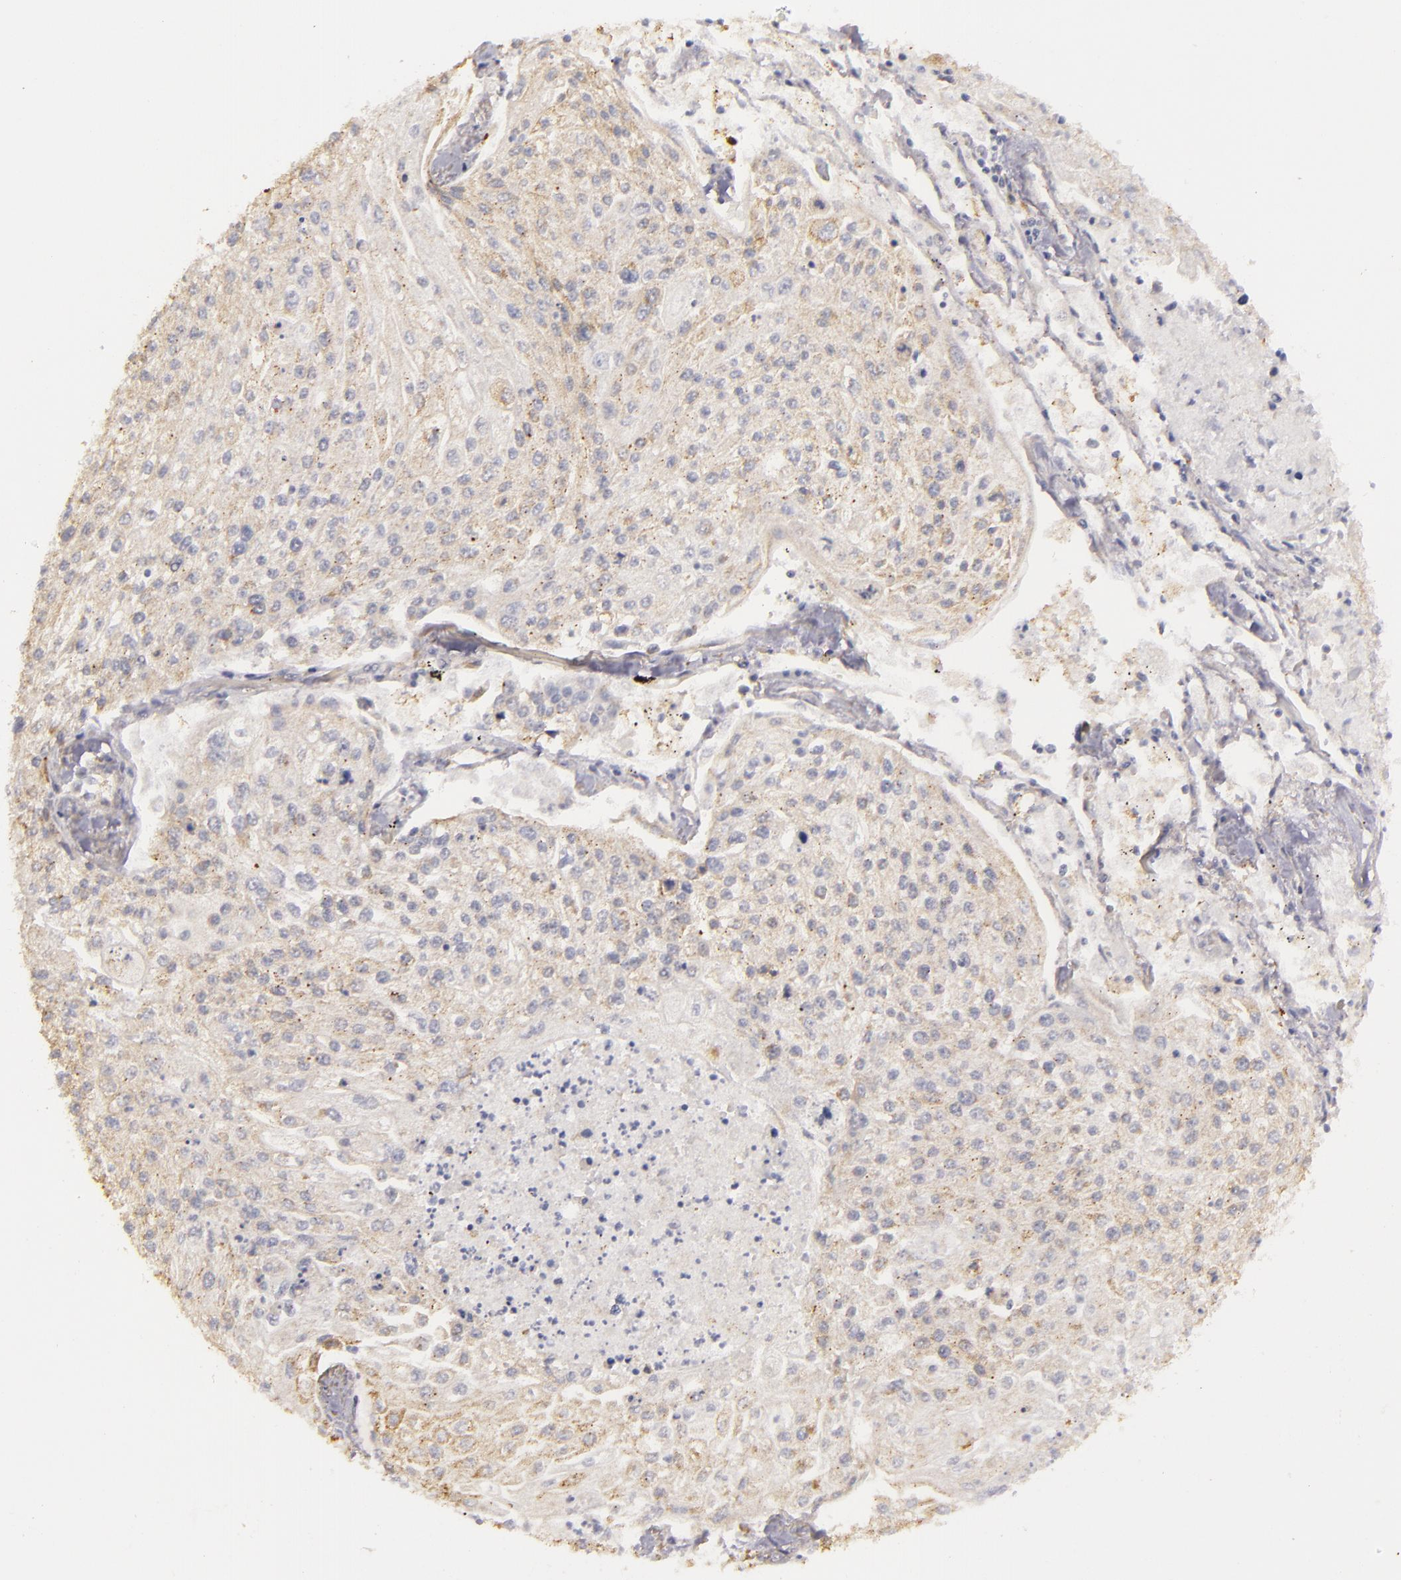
{"staining": {"intensity": "negative", "quantity": "none", "location": "none"}, "tissue": "lung cancer", "cell_type": "Tumor cells", "image_type": "cancer", "snomed": [{"axis": "morphology", "description": "Squamous cell carcinoma, NOS"}, {"axis": "topography", "description": "Lung"}], "caption": "The histopathology image exhibits no significant staining in tumor cells of lung cancer (squamous cell carcinoma).", "gene": "SYTL4", "patient": {"sex": "male", "age": 75}}